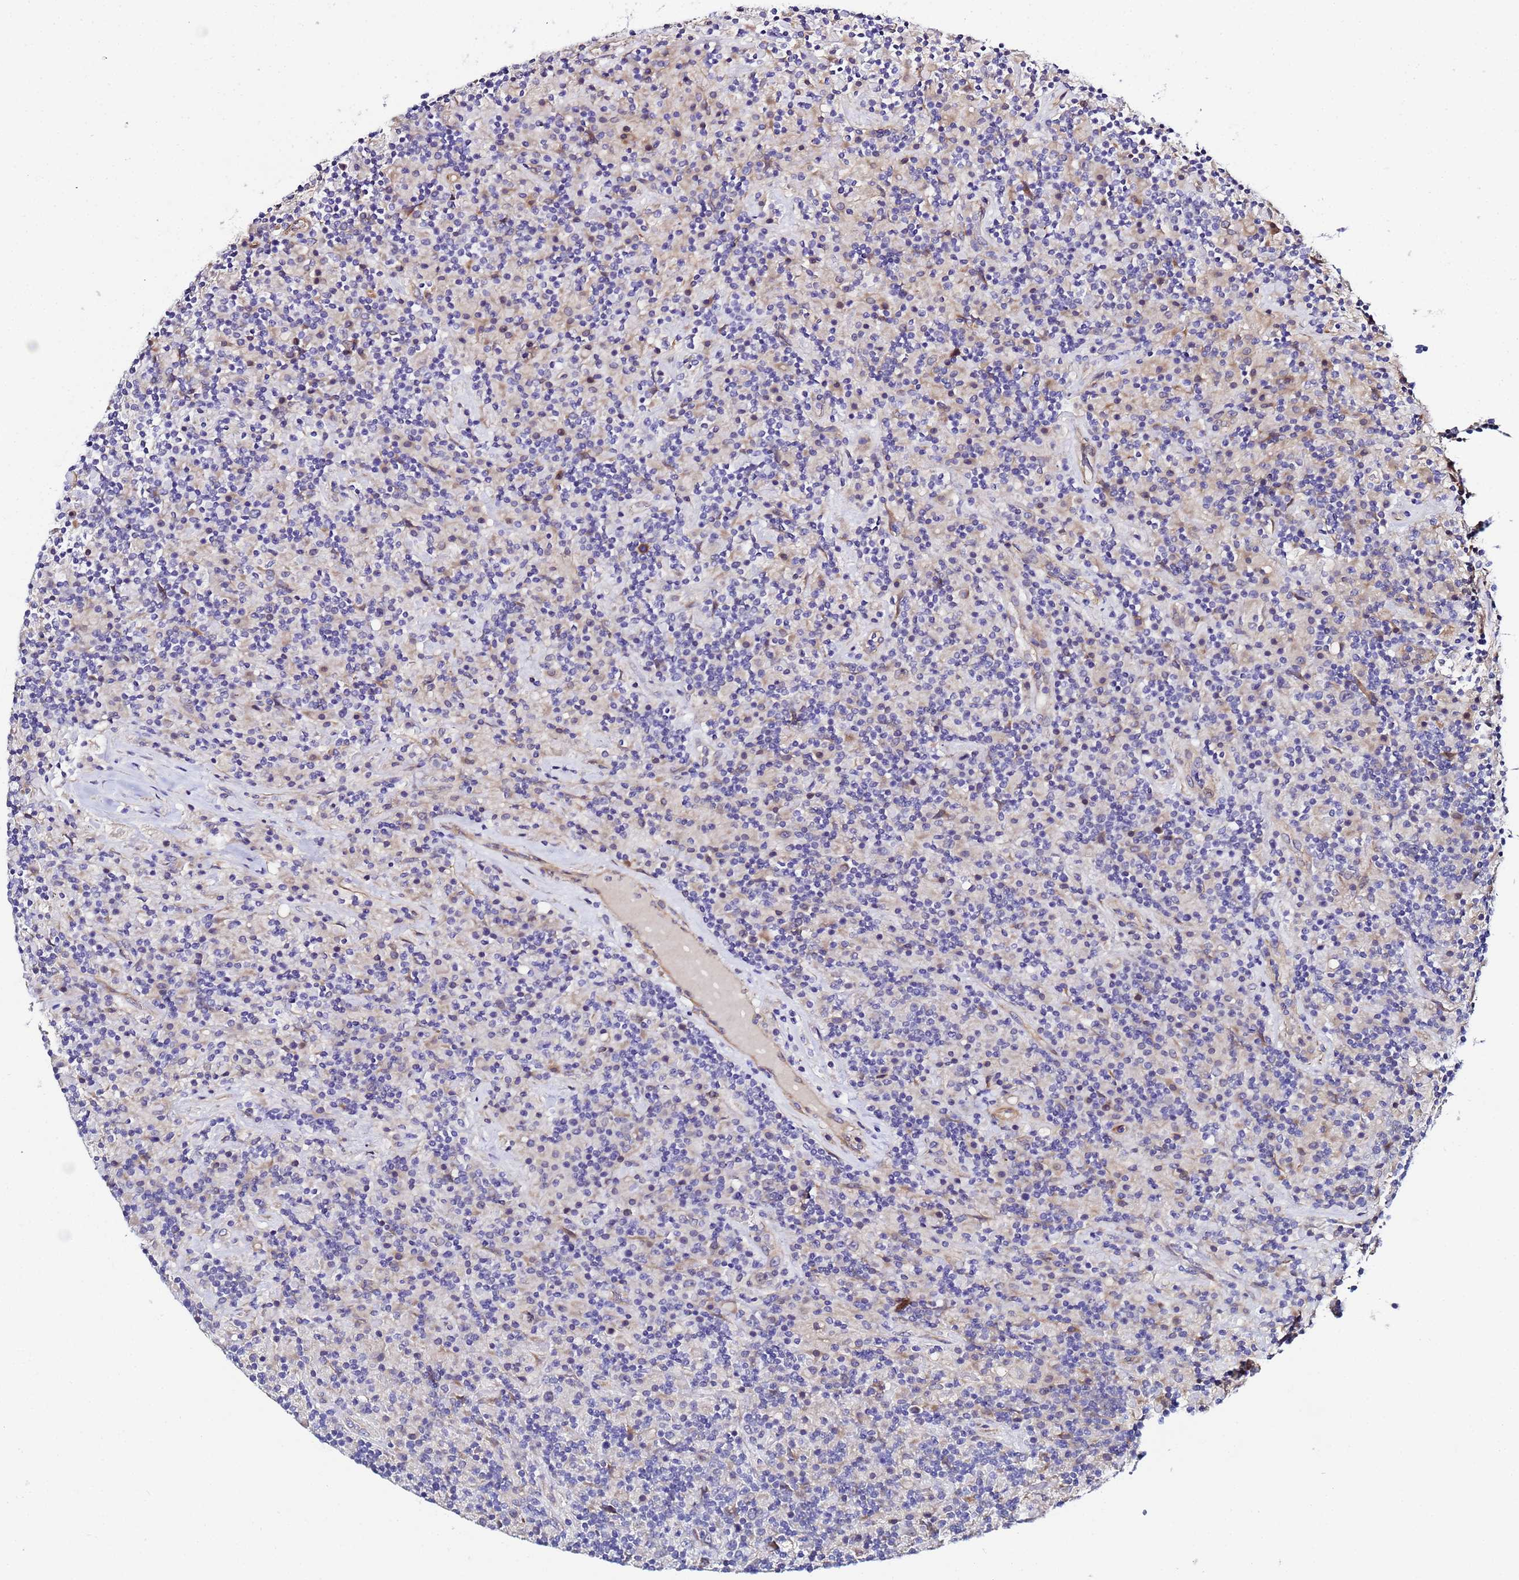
{"staining": {"intensity": "negative", "quantity": "none", "location": "none"}, "tissue": "lymphoma", "cell_type": "Tumor cells", "image_type": "cancer", "snomed": [{"axis": "morphology", "description": "Hodgkin's disease, NOS"}, {"axis": "topography", "description": "Lymph node"}], "caption": "An IHC micrograph of lymphoma is shown. There is no staining in tumor cells of lymphoma. (IHC, brightfield microscopy, high magnification).", "gene": "JRKL", "patient": {"sex": "male", "age": 70}}